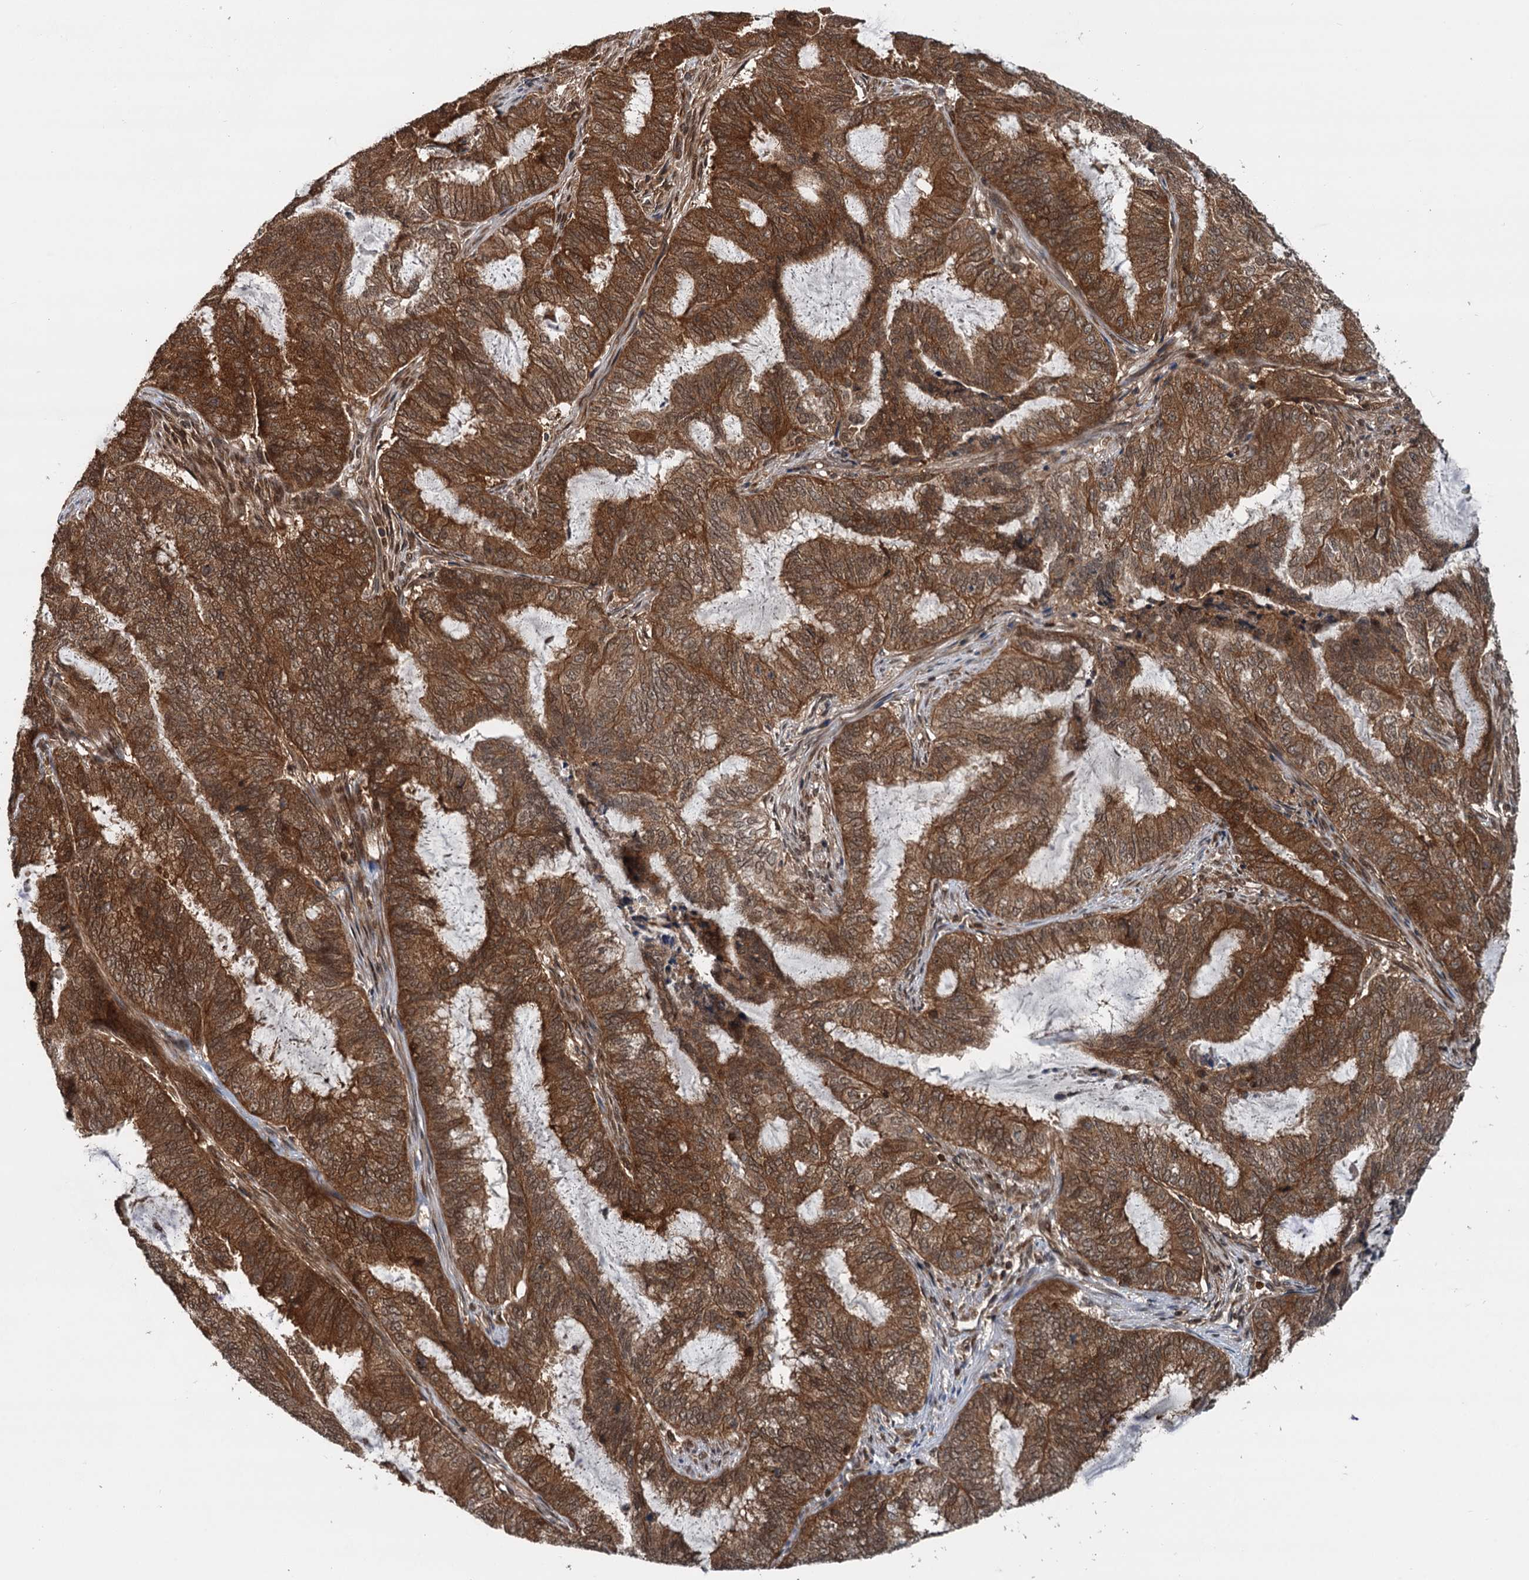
{"staining": {"intensity": "strong", "quantity": ">75%", "location": "cytoplasmic/membranous"}, "tissue": "endometrial cancer", "cell_type": "Tumor cells", "image_type": "cancer", "snomed": [{"axis": "morphology", "description": "Adenocarcinoma, NOS"}, {"axis": "topography", "description": "Endometrium"}], "caption": "Strong cytoplasmic/membranous positivity for a protein is appreciated in approximately >75% of tumor cells of endometrial adenocarcinoma using immunohistochemistry (IHC).", "gene": "STUB1", "patient": {"sex": "female", "age": 51}}